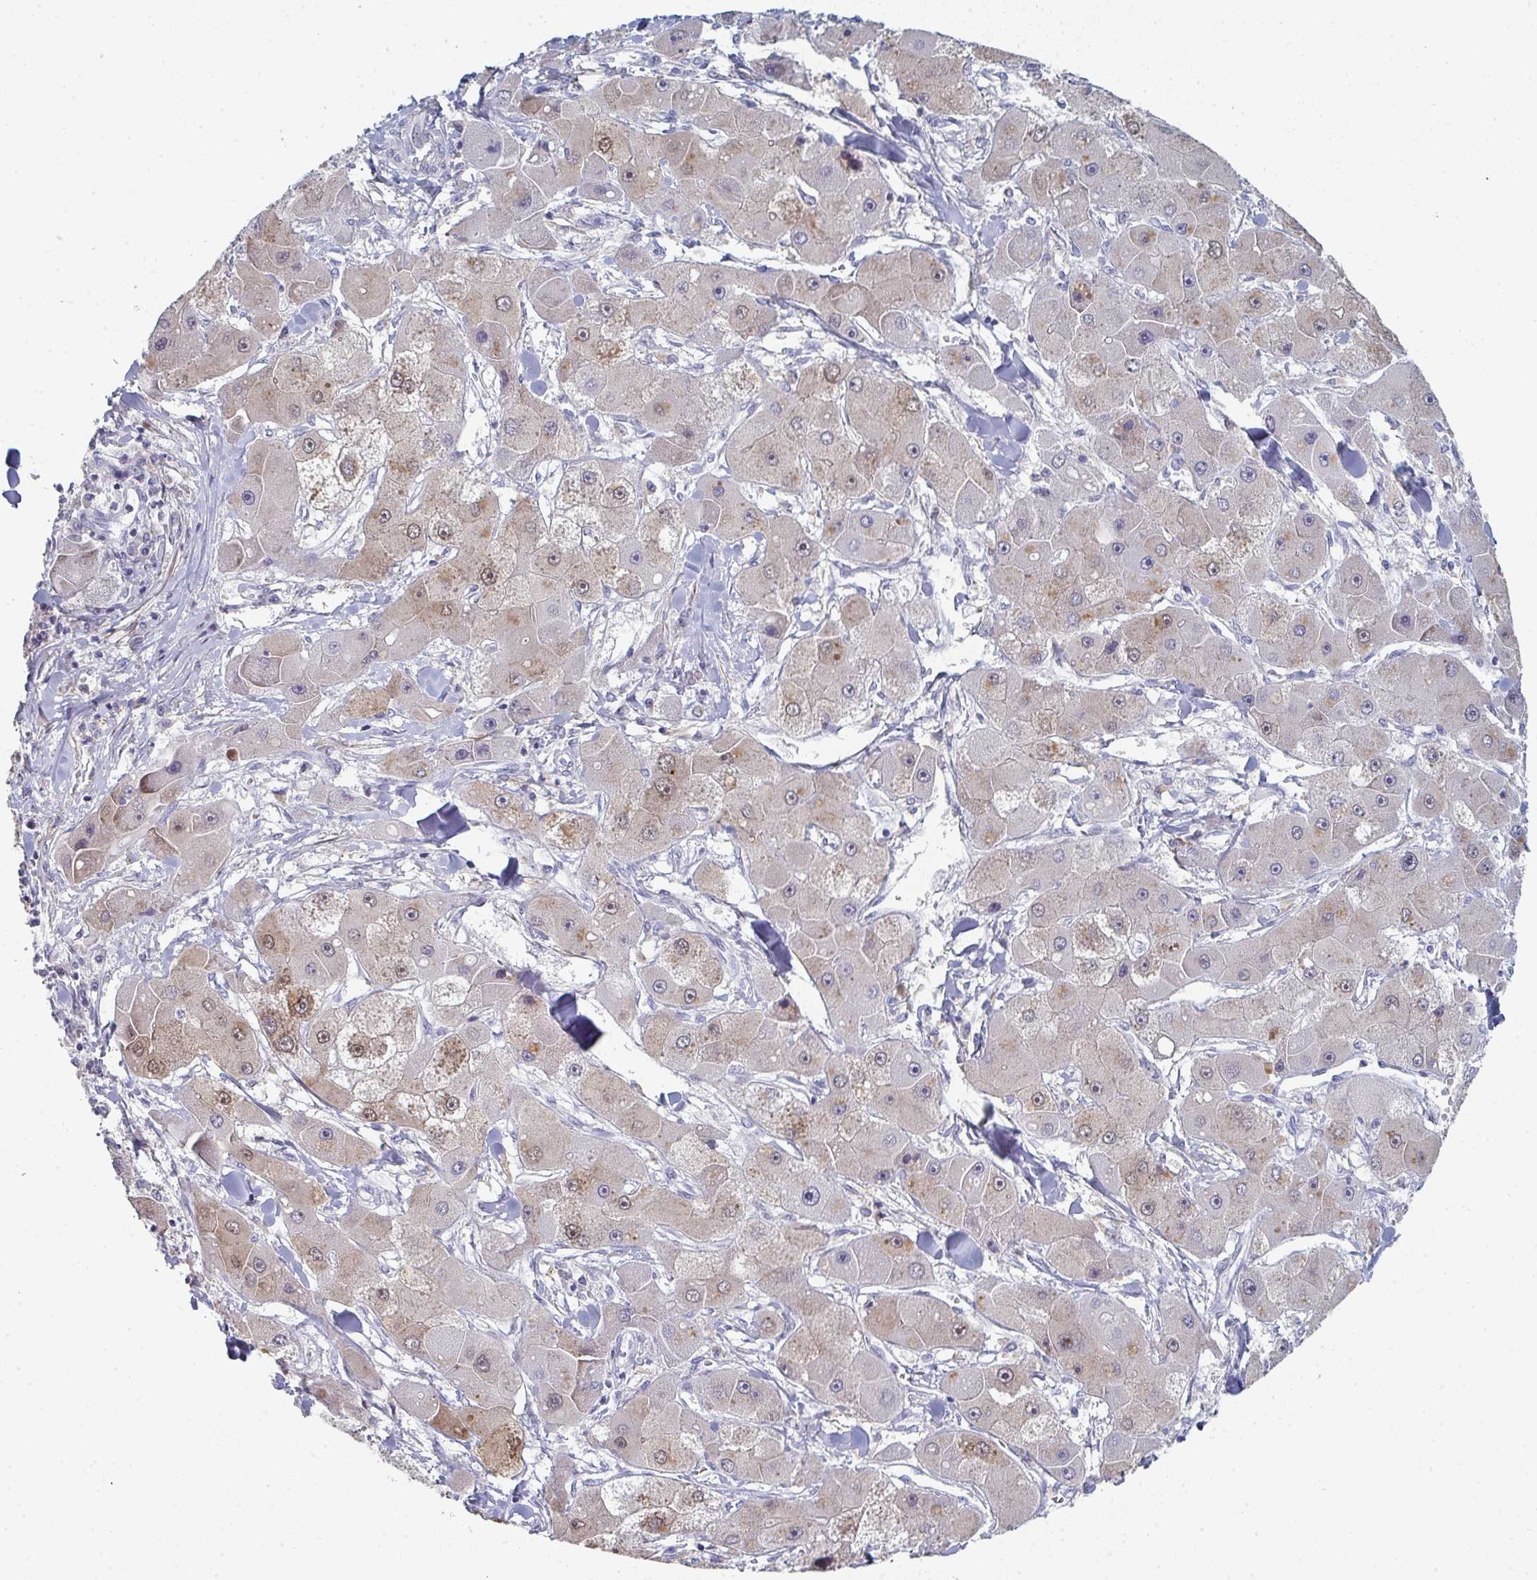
{"staining": {"intensity": "moderate", "quantity": "<25%", "location": "cytoplasmic/membranous,nuclear"}, "tissue": "liver cancer", "cell_type": "Tumor cells", "image_type": "cancer", "snomed": [{"axis": "morphology", "description": "Carcinoma, Hepatocellular, NOS"}, {"axis": "topography", "description": "Liver"}], "caption": "Immunohistochemical staining of hepatocellular carcinoma (liver) reveals moderate cytoplasmic/membranous and nuclear protein staining in about <25% of tumor cells.", "gene": "A1CF", "patient": {"sex": "male", "age": 24}}